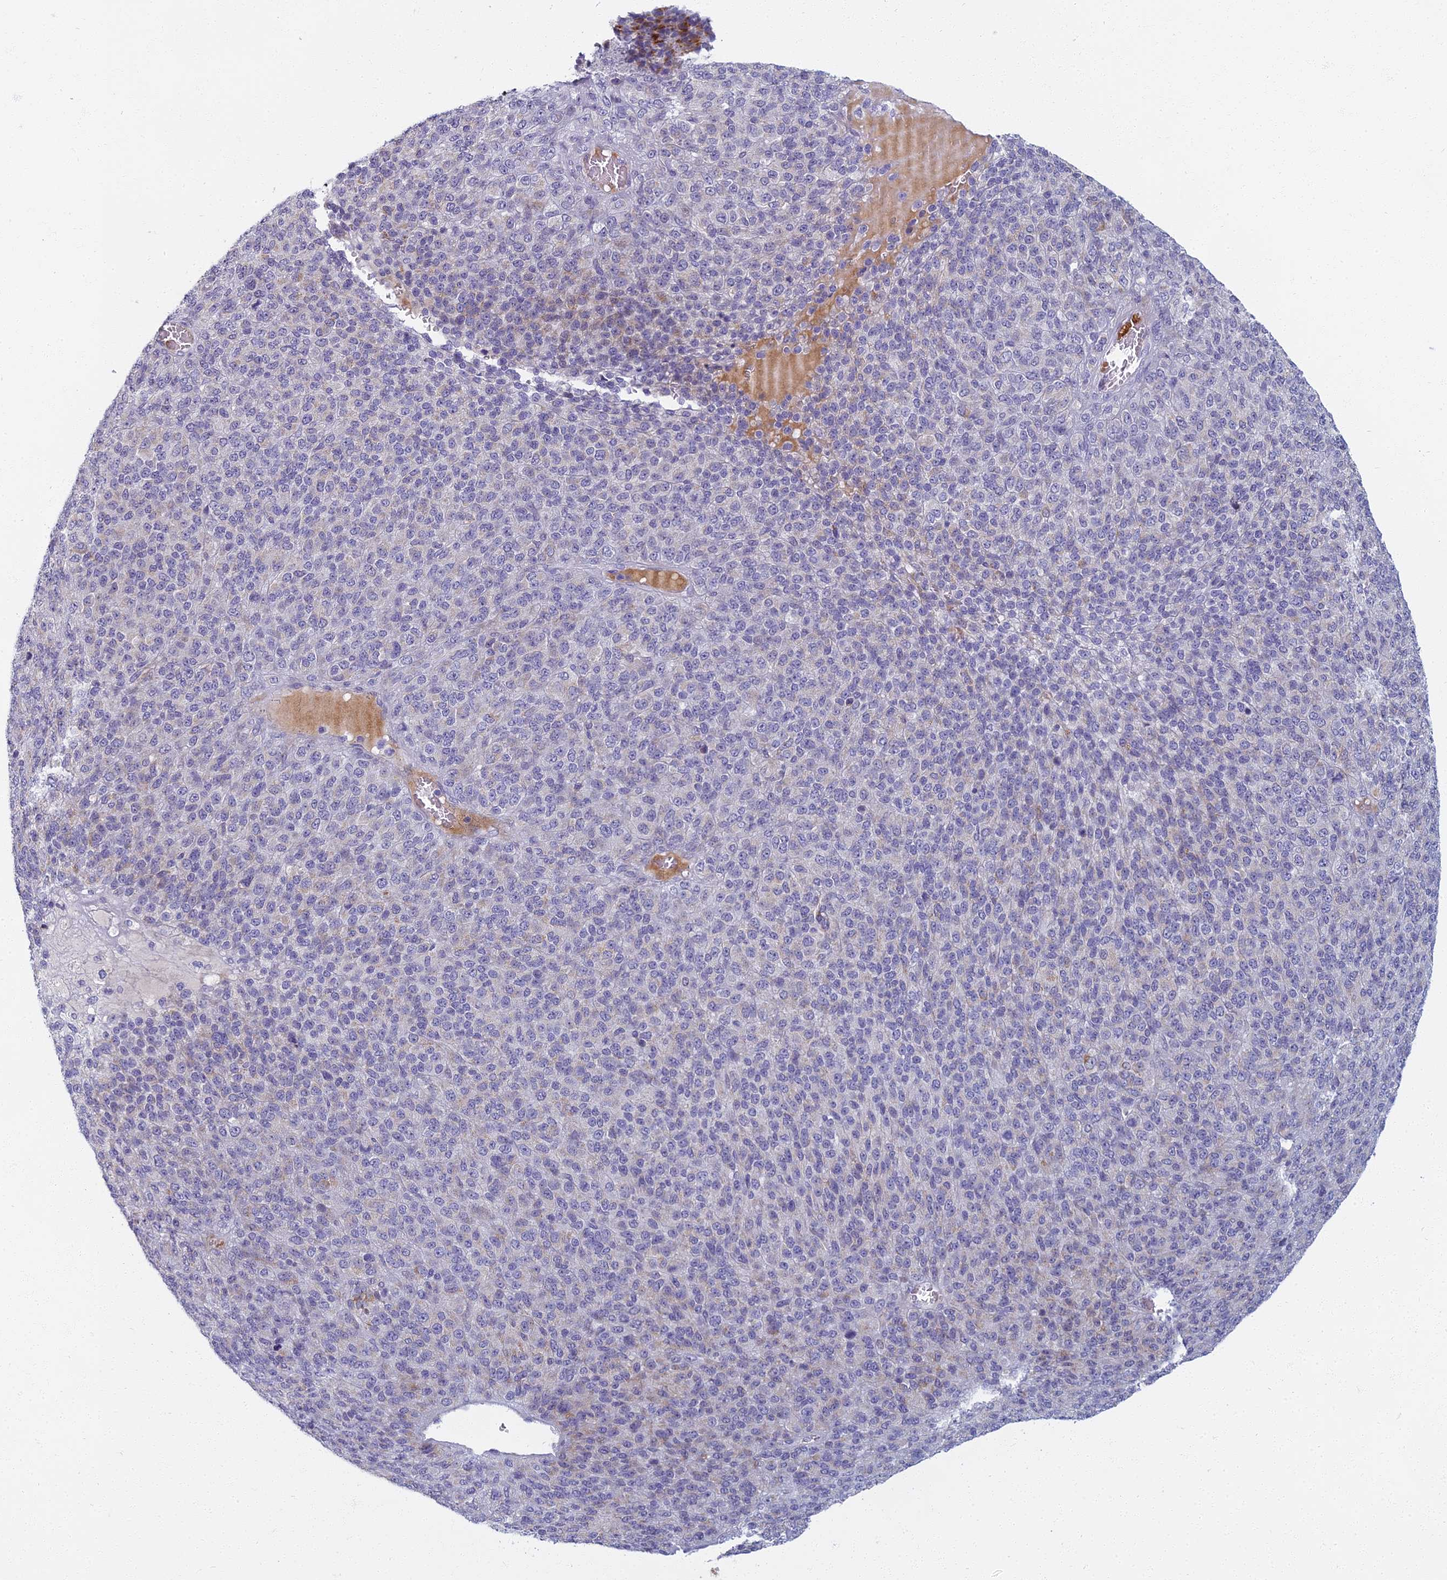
{"staining": {"intensity": "weak", "quantity": "<25%", "location": "cytoplasmic/membranous"}, "tissue": "melanoma", "cell_type": "Tumor cells", "image_type": "cancer", "snomed": [{"axis": "morphology", "description": "Malignant melanoma, Metastatic site"}, {"axis": "topography", "description": "Brain"}], "caption": "IHC histopathology image of malignant melanoma (metastatic site) stained for a protein (brown), which reveals no staining in tumor cells.", "gene": "ARL15", "patient": {"sex": "female", "age": 56}}